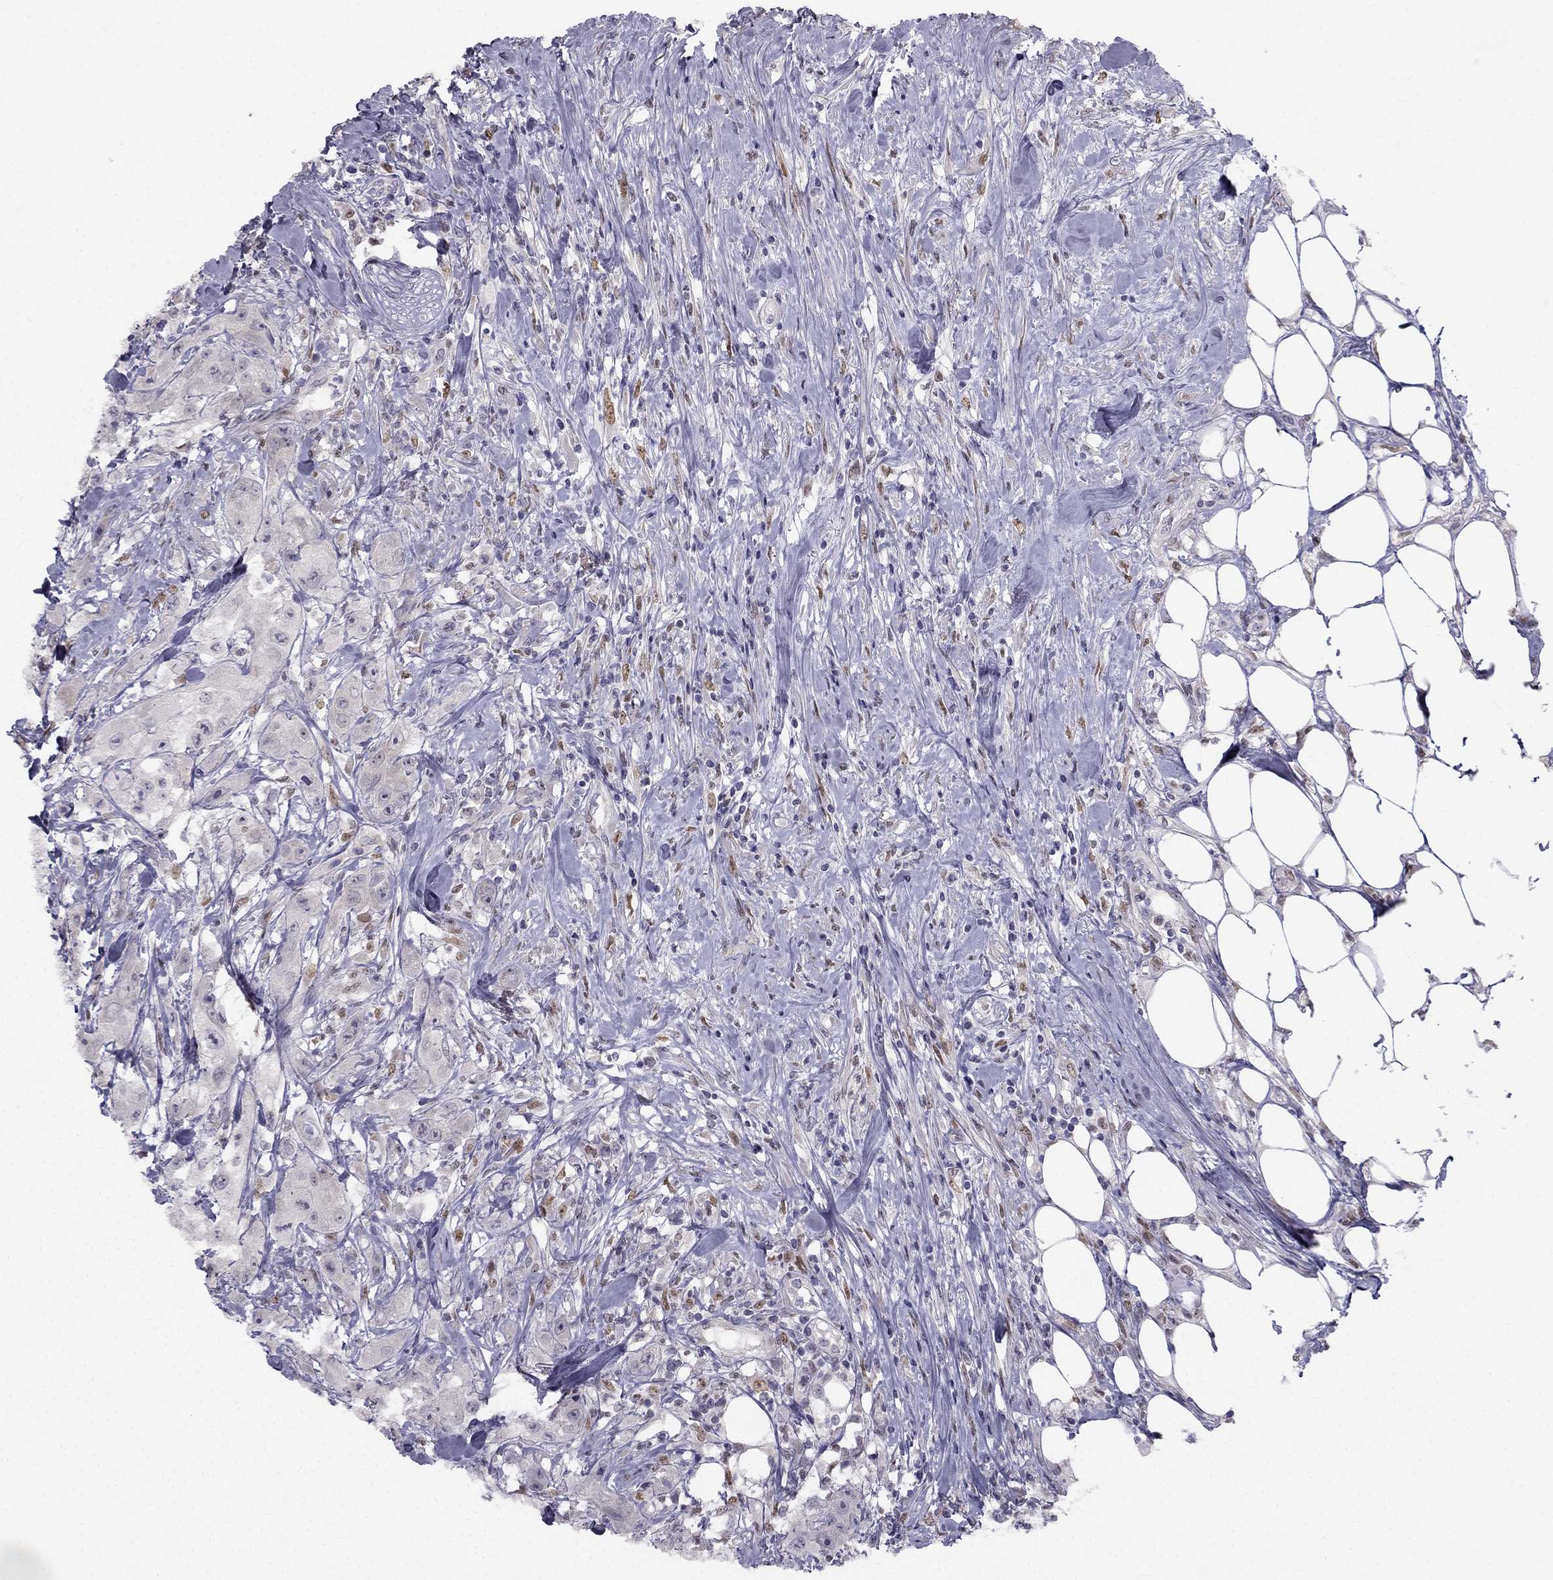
{"staining": {"intensity": "negative", "quantity": "none", "location": "none"}, "tissue": "urothelial cancer", "cell_type": "Tumor cells", "image_type": "cancer", "snomed": [{"axis": "morphology", "description": "Urothelial carcinoma, High grade"}, {"axis": "topography", "description": "Urinary bladder"}], "caption": "Immunohistochemistry (IHC) of urothelial cancer displays no positivity in tumor cells.", "gene": "TRPS1", "patient": {"sex": "male", "age": 79}}